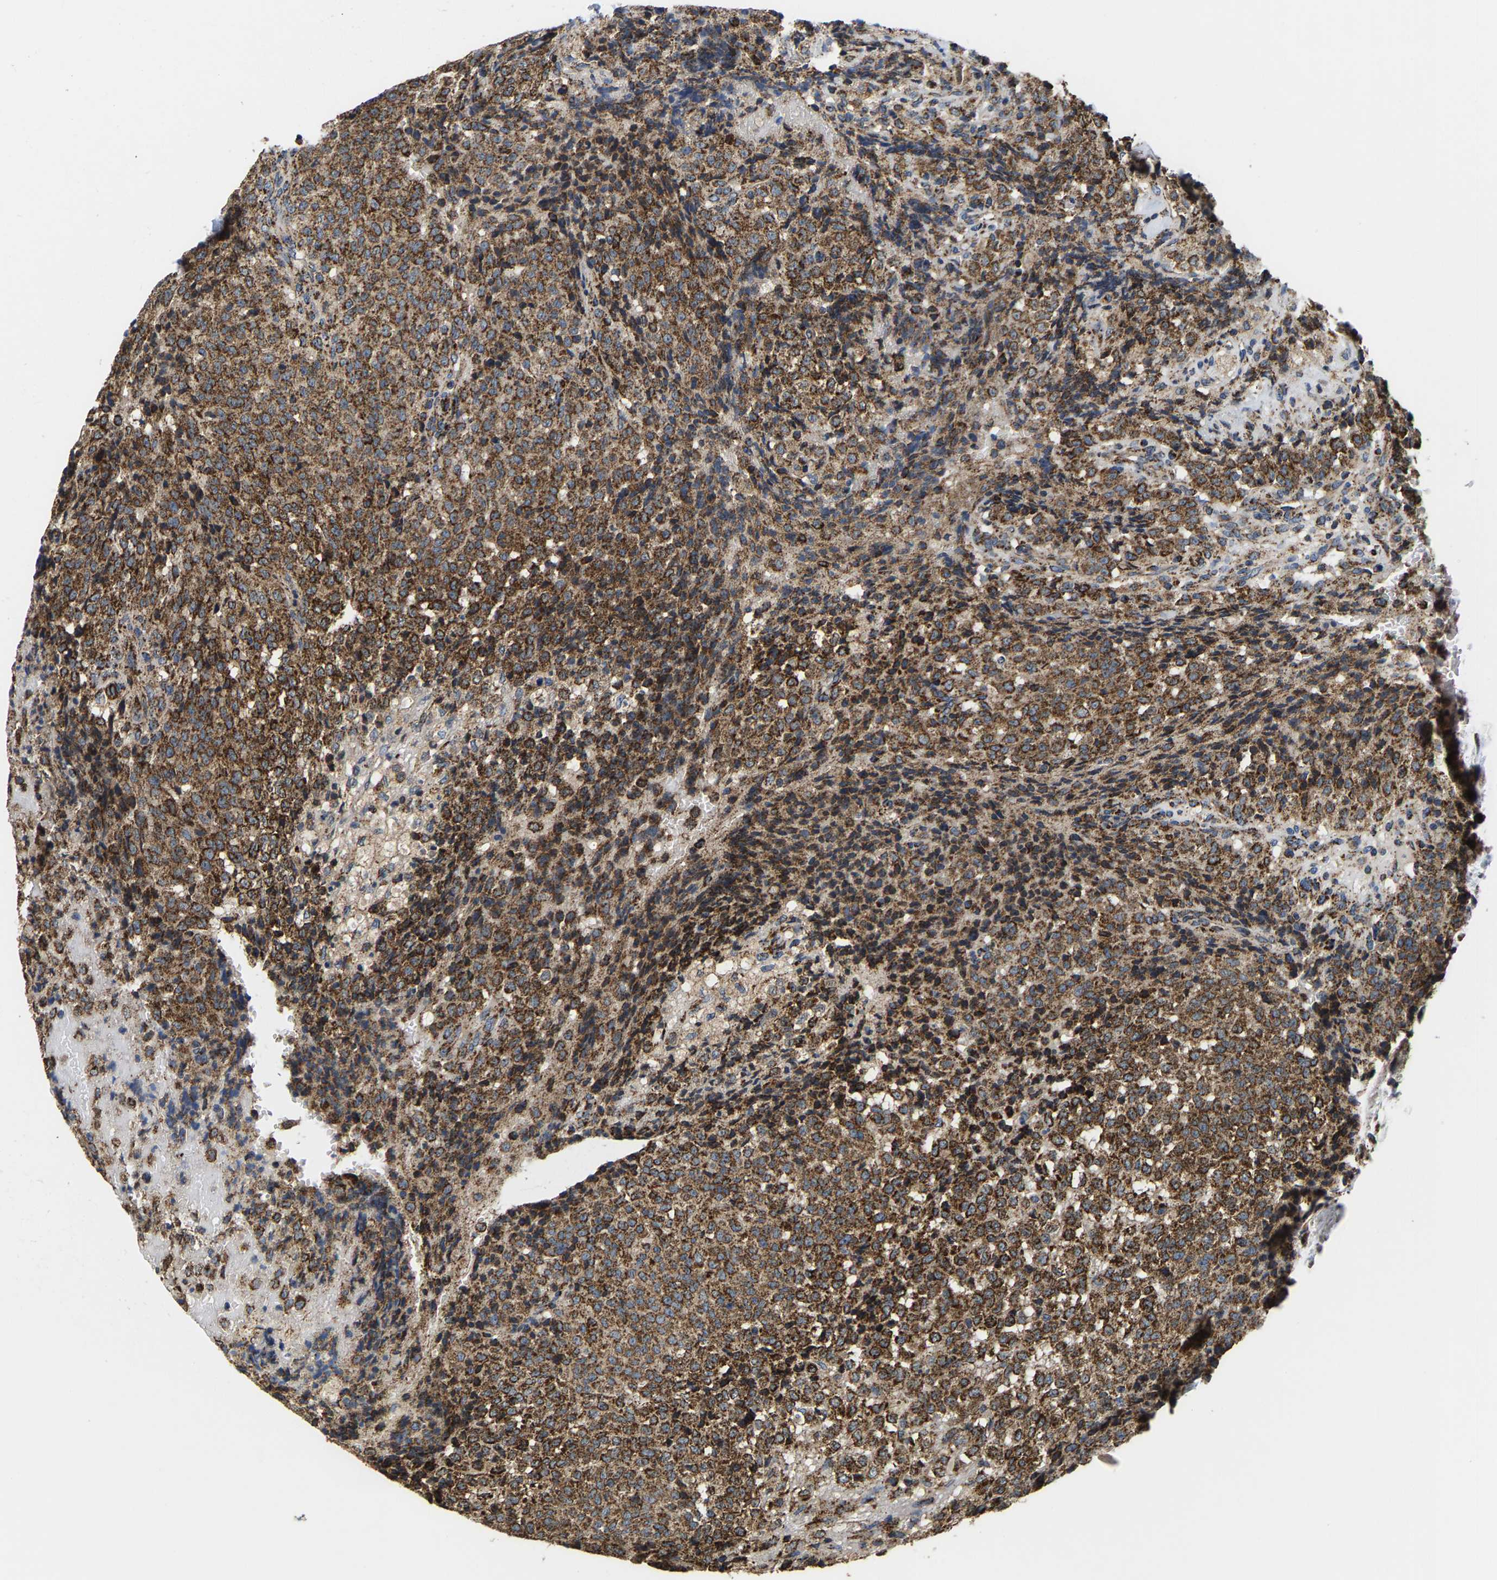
{"staining": {"intensity": "strong", "quantity": ">75%", "location": "cytoplasmic/membranous"}, "tissue": "testis cancer", "cell_type": "Tumor cells", "image_type": "cancer", "snomed": [{"axis": "morphology", "description": "Seminoma, NOS"}, {"axis": "topography", "description": "Testis"}], "caption": "An image showing strong cytoplasmic/membranous expression in approximately >75% of tumor cells in testis cancer, as visualized by brown immunohistochemical staining.", "gene": "SHMT2", "patient": {"sex": "male", "age": 59}}